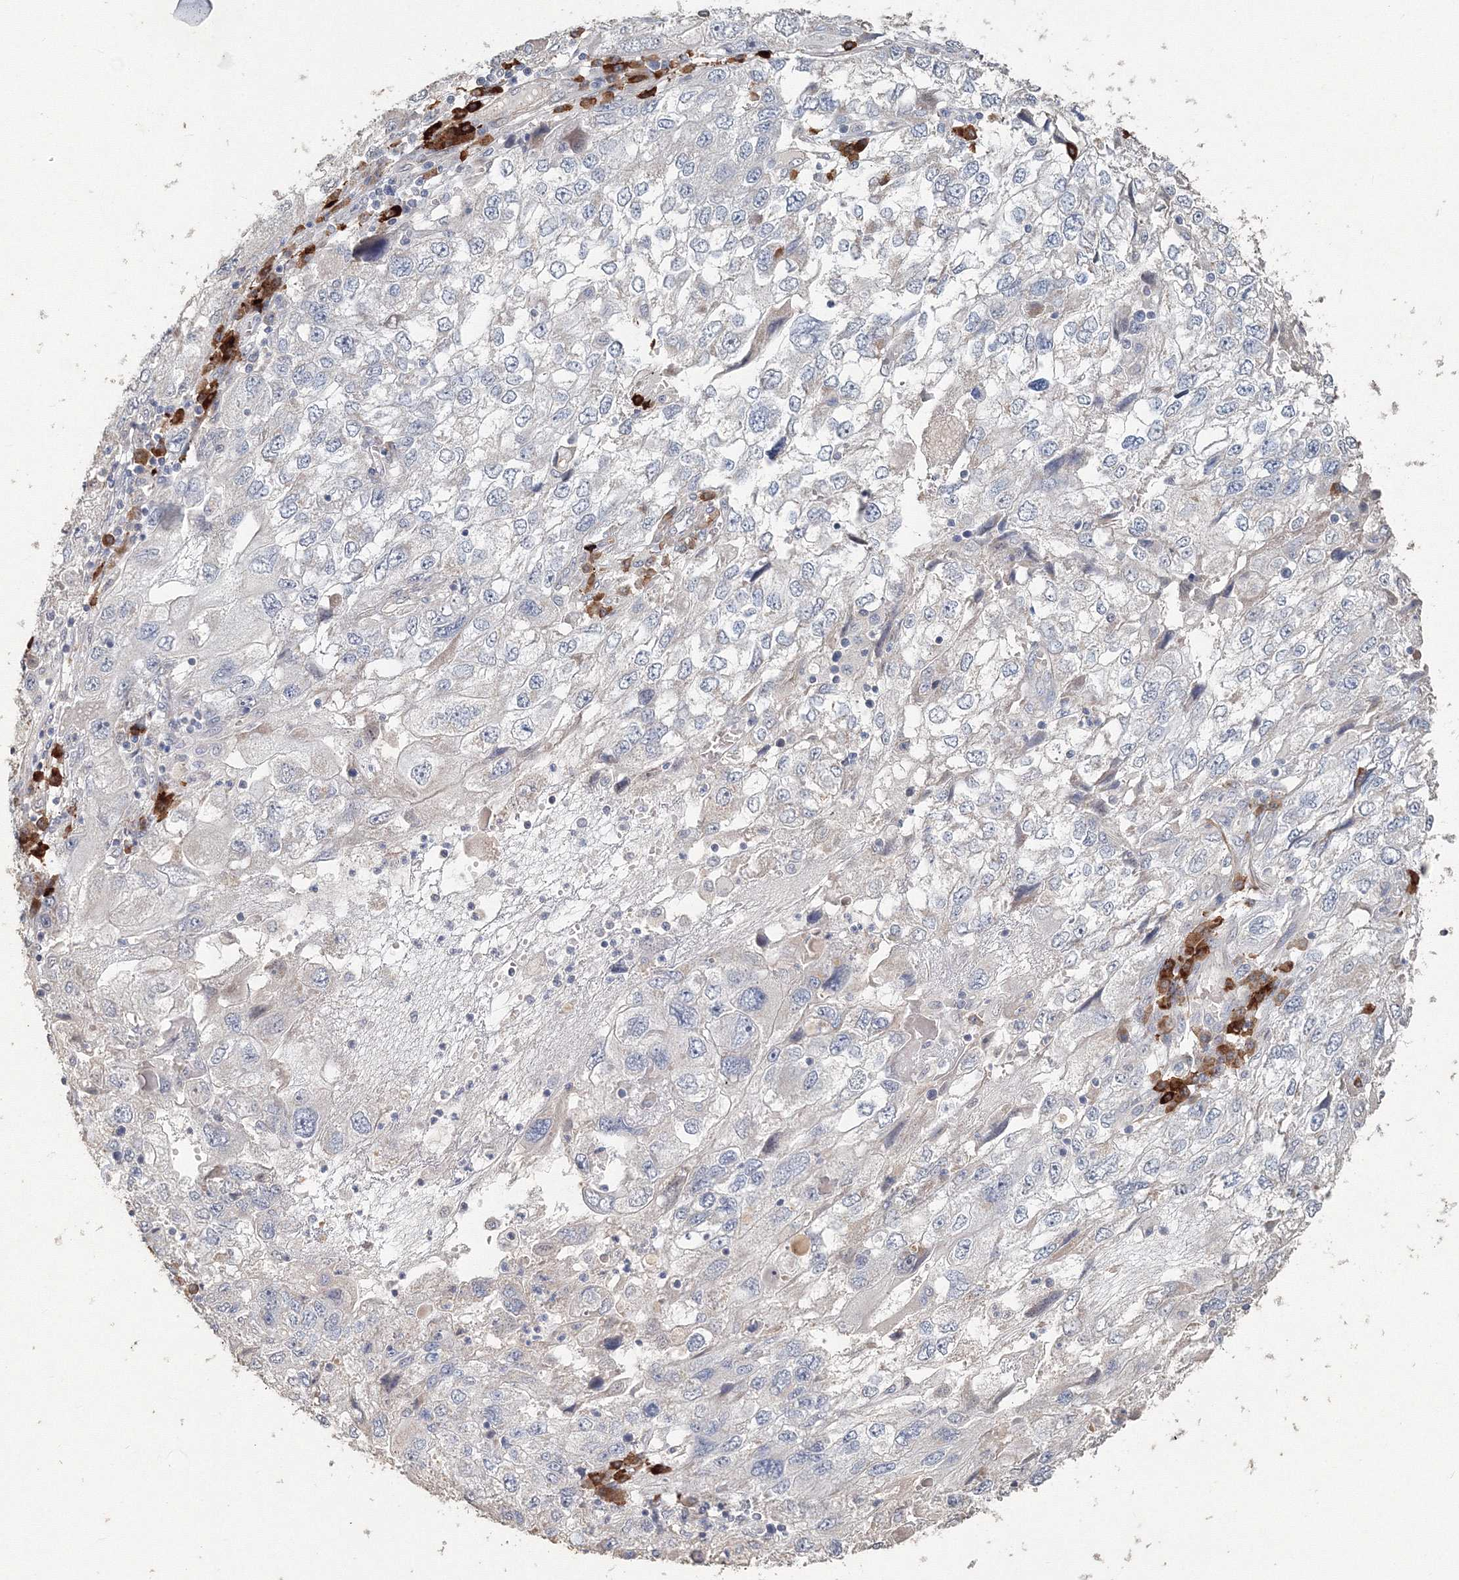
{"staining": {"intensity": "negative", "quantity": "none", "location": "none"}, "tissue": "endometrial cancer", "cell_type": "Tumor cells", "image_type": "cancer", "snomed": [{"axis": "morphology", "description": "Adenocarcinoma, NOS"}, {"axis": "topography", "description": "Endometrium"}], "caption": "This is an immunohistochemistry (IHC) micrograph of adenocarcinoma (endometrial). There is no expression in tumor cells.", "gene": "NALF2", "patient": {"sex": "female", "age": 49}}